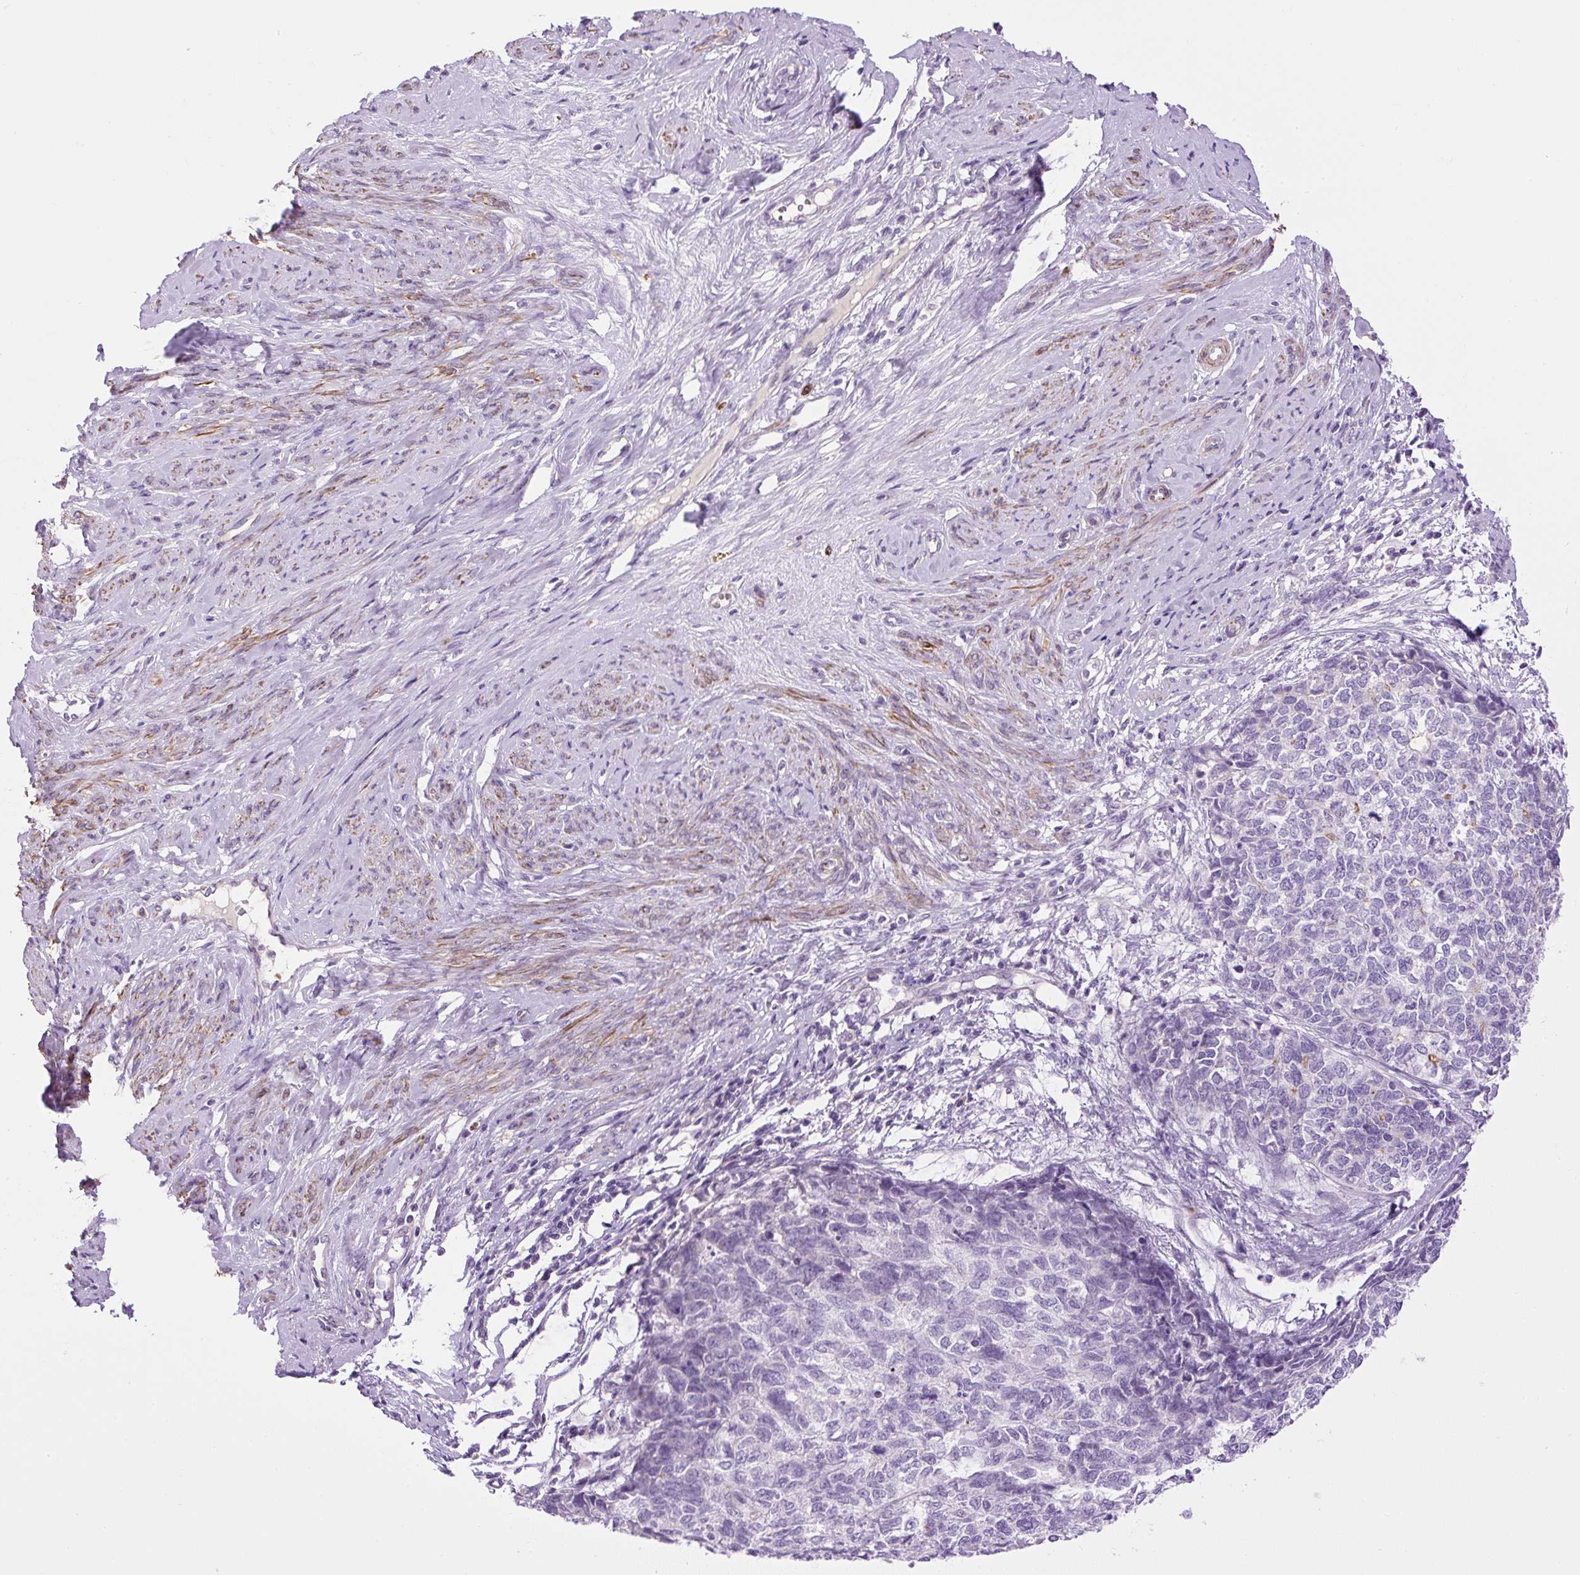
{"staining": {"intensity": "negative", "quantity": "none", "location": "none"}, "tissue": "cervical cancer", "cell_type": "Tumor cells", "image_type": "cancer", "snomed": [{"axis": "morphology", "description": "Squamous cell carcinoma, NOS"}, {"axis": "topography", "description": "Cervix"}], "caption": "There is no significant expression in tumor cells of cervical squamous cell carcinoma. (Brightfield microscopy of DAB immunohistochemistry at high magnification).", "gene": "VWA7", "patient": {"sex": "female", "age": 63}}